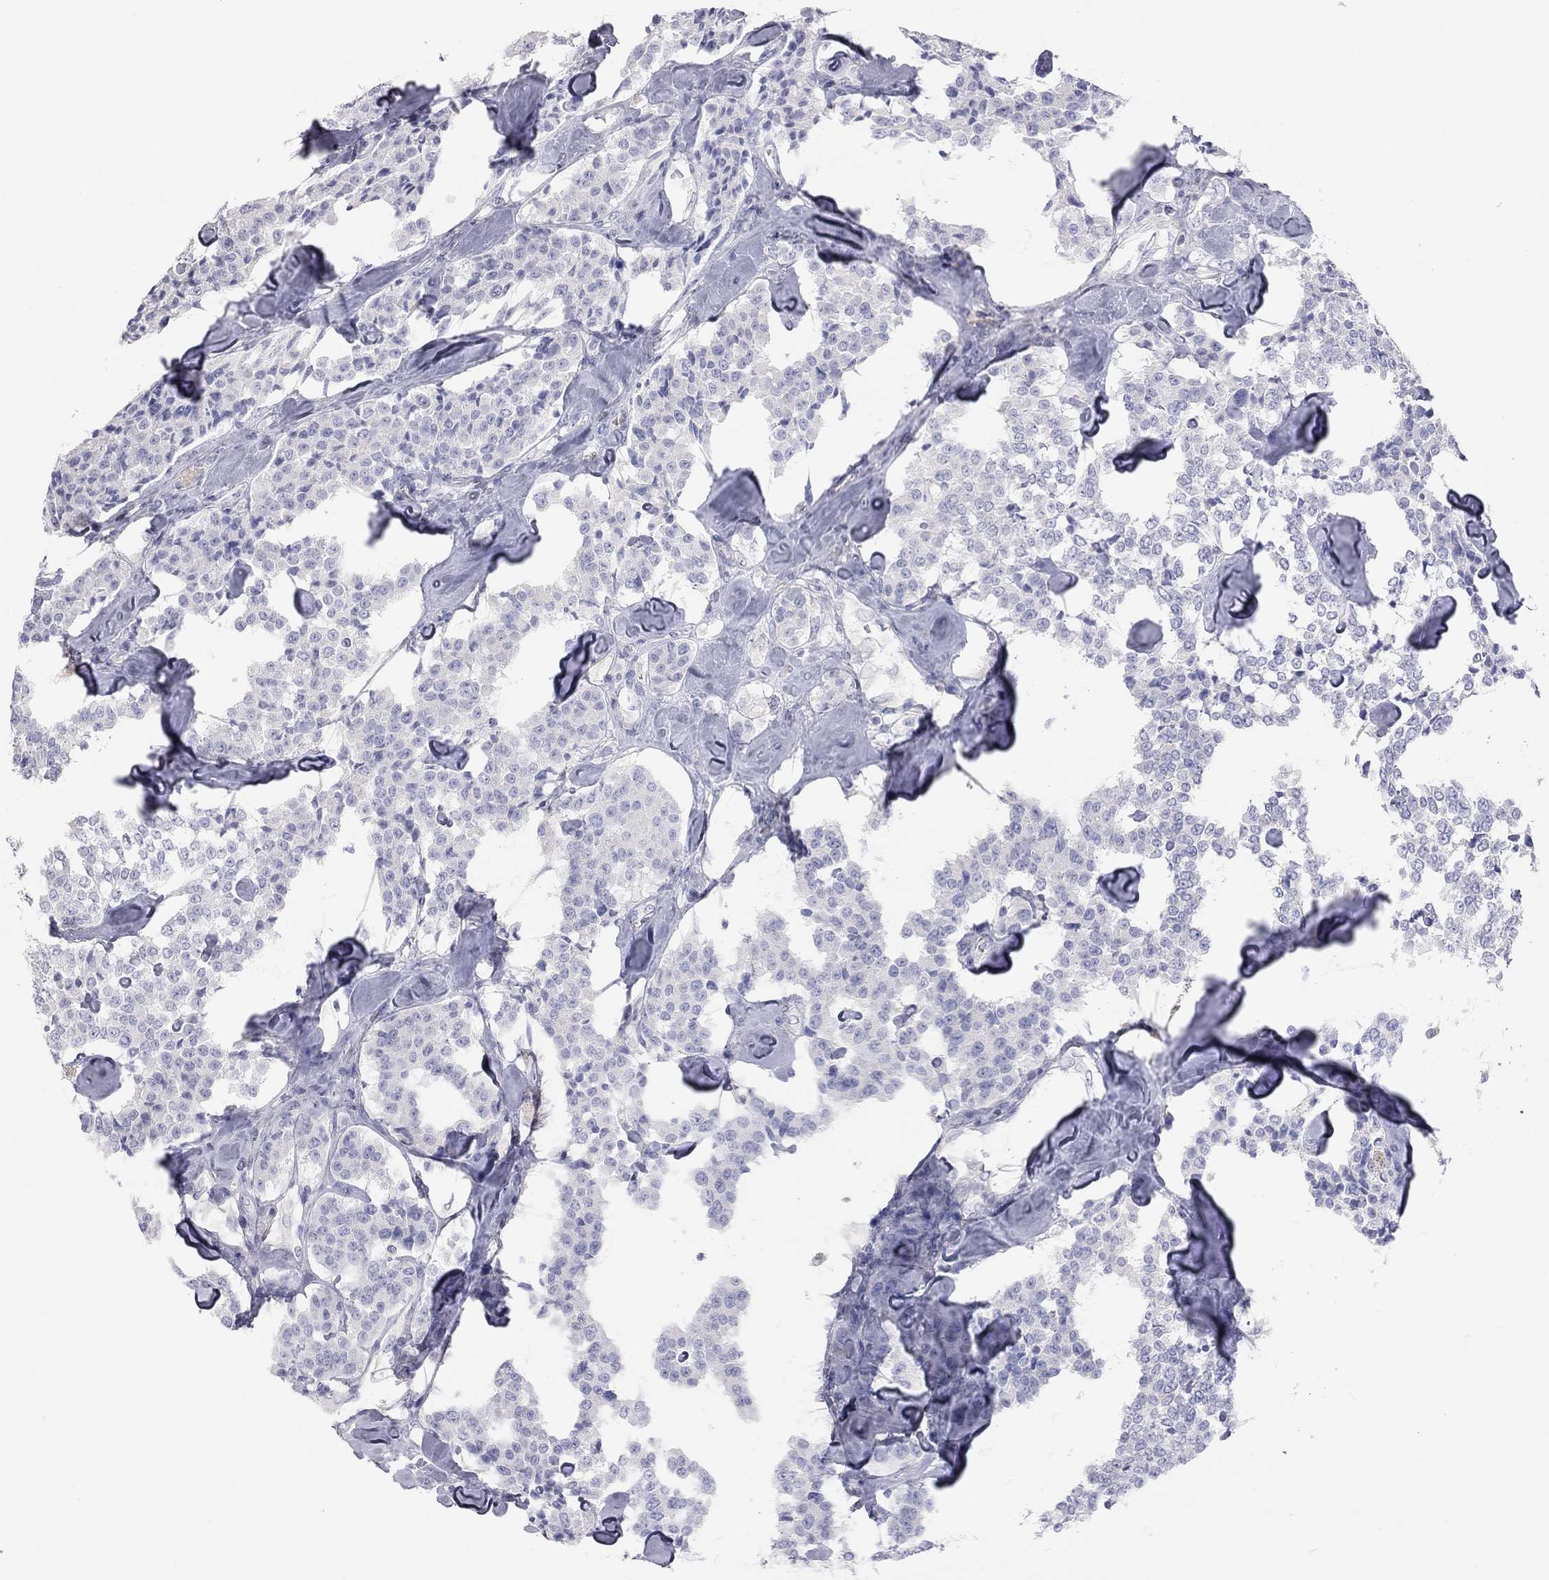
{"staining": {"intensity": "negative", "quantity": "none", "location": "none"}, "tissue": "carcinoid", "cell_type": "Tumor cells", "image_type": "cancer", "snomed": [{"axis": "morphology", "description": "Carcinoid, malignant, NOS"}, {"axis": "topography", "description": "Pancreas"}], "caption": "A photomicrograph of human carcinoid (malignant) is negative for staining in tumor cells.", "gene": "ADCYAP1", "patient": {"sex": "male", "age": 41}}